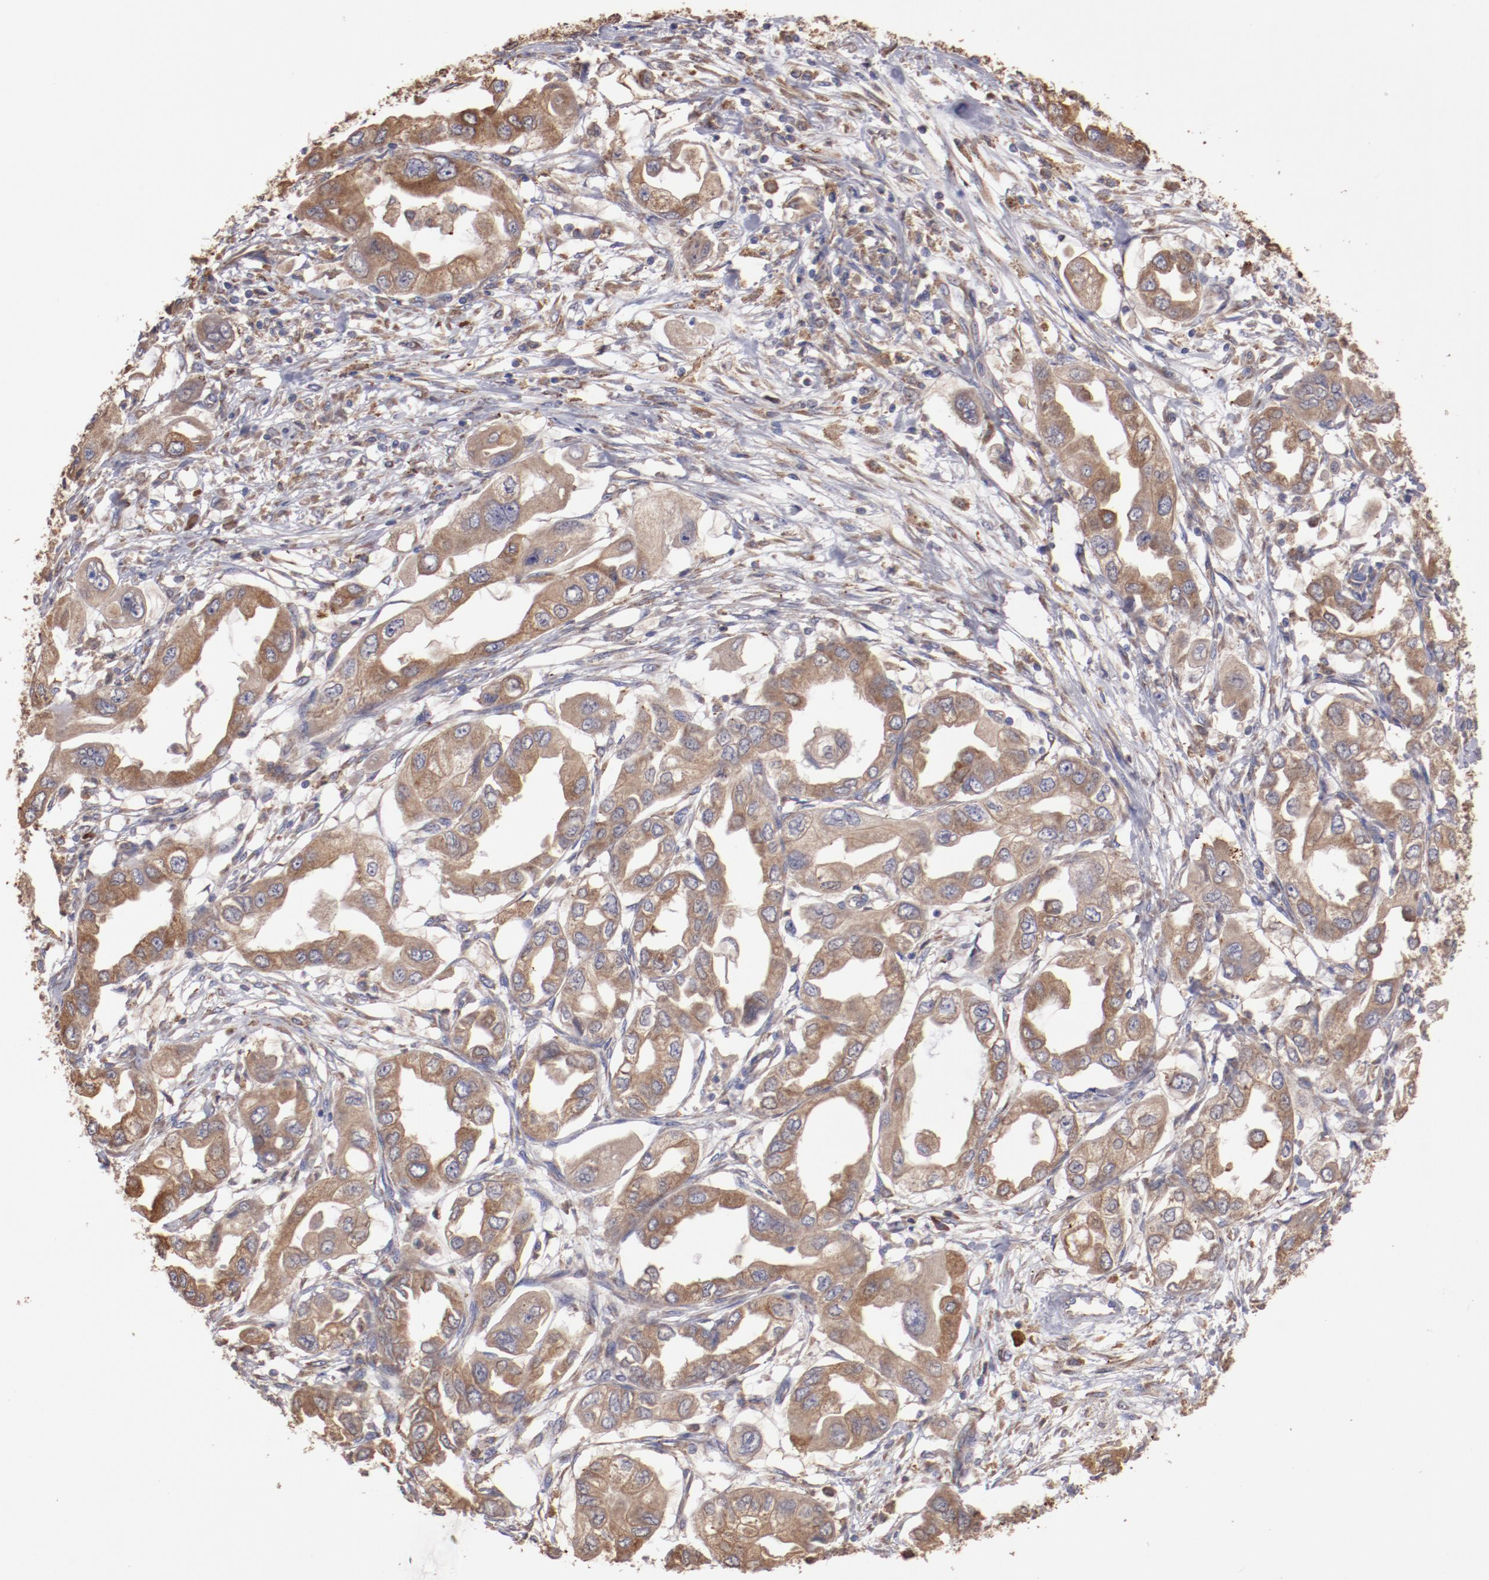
{"staining": {"intensity": "moderate", "quantity": ">75%", "location": "cytoplasmic/membranous"}, "tissue": "endometrial cancer", "cell_type": "Tumor cells", "image_type": "cancer", "snomed": [{"axis": "morphology", "description": "Adenocarcinoma, NOS"}, {"axis": "topography", "description": "Endometrium"}], "caption": "Immunohistochemistry photomicrograph of human endometrial adenocarcinoma stained for a protein (brown), which demonstrates medium levels of moderate cytoplasmic/membranous expression in about >75% of tumor cells.", "gene": "NFKBIE", "patient": {"sex": "female", "age": 67}}